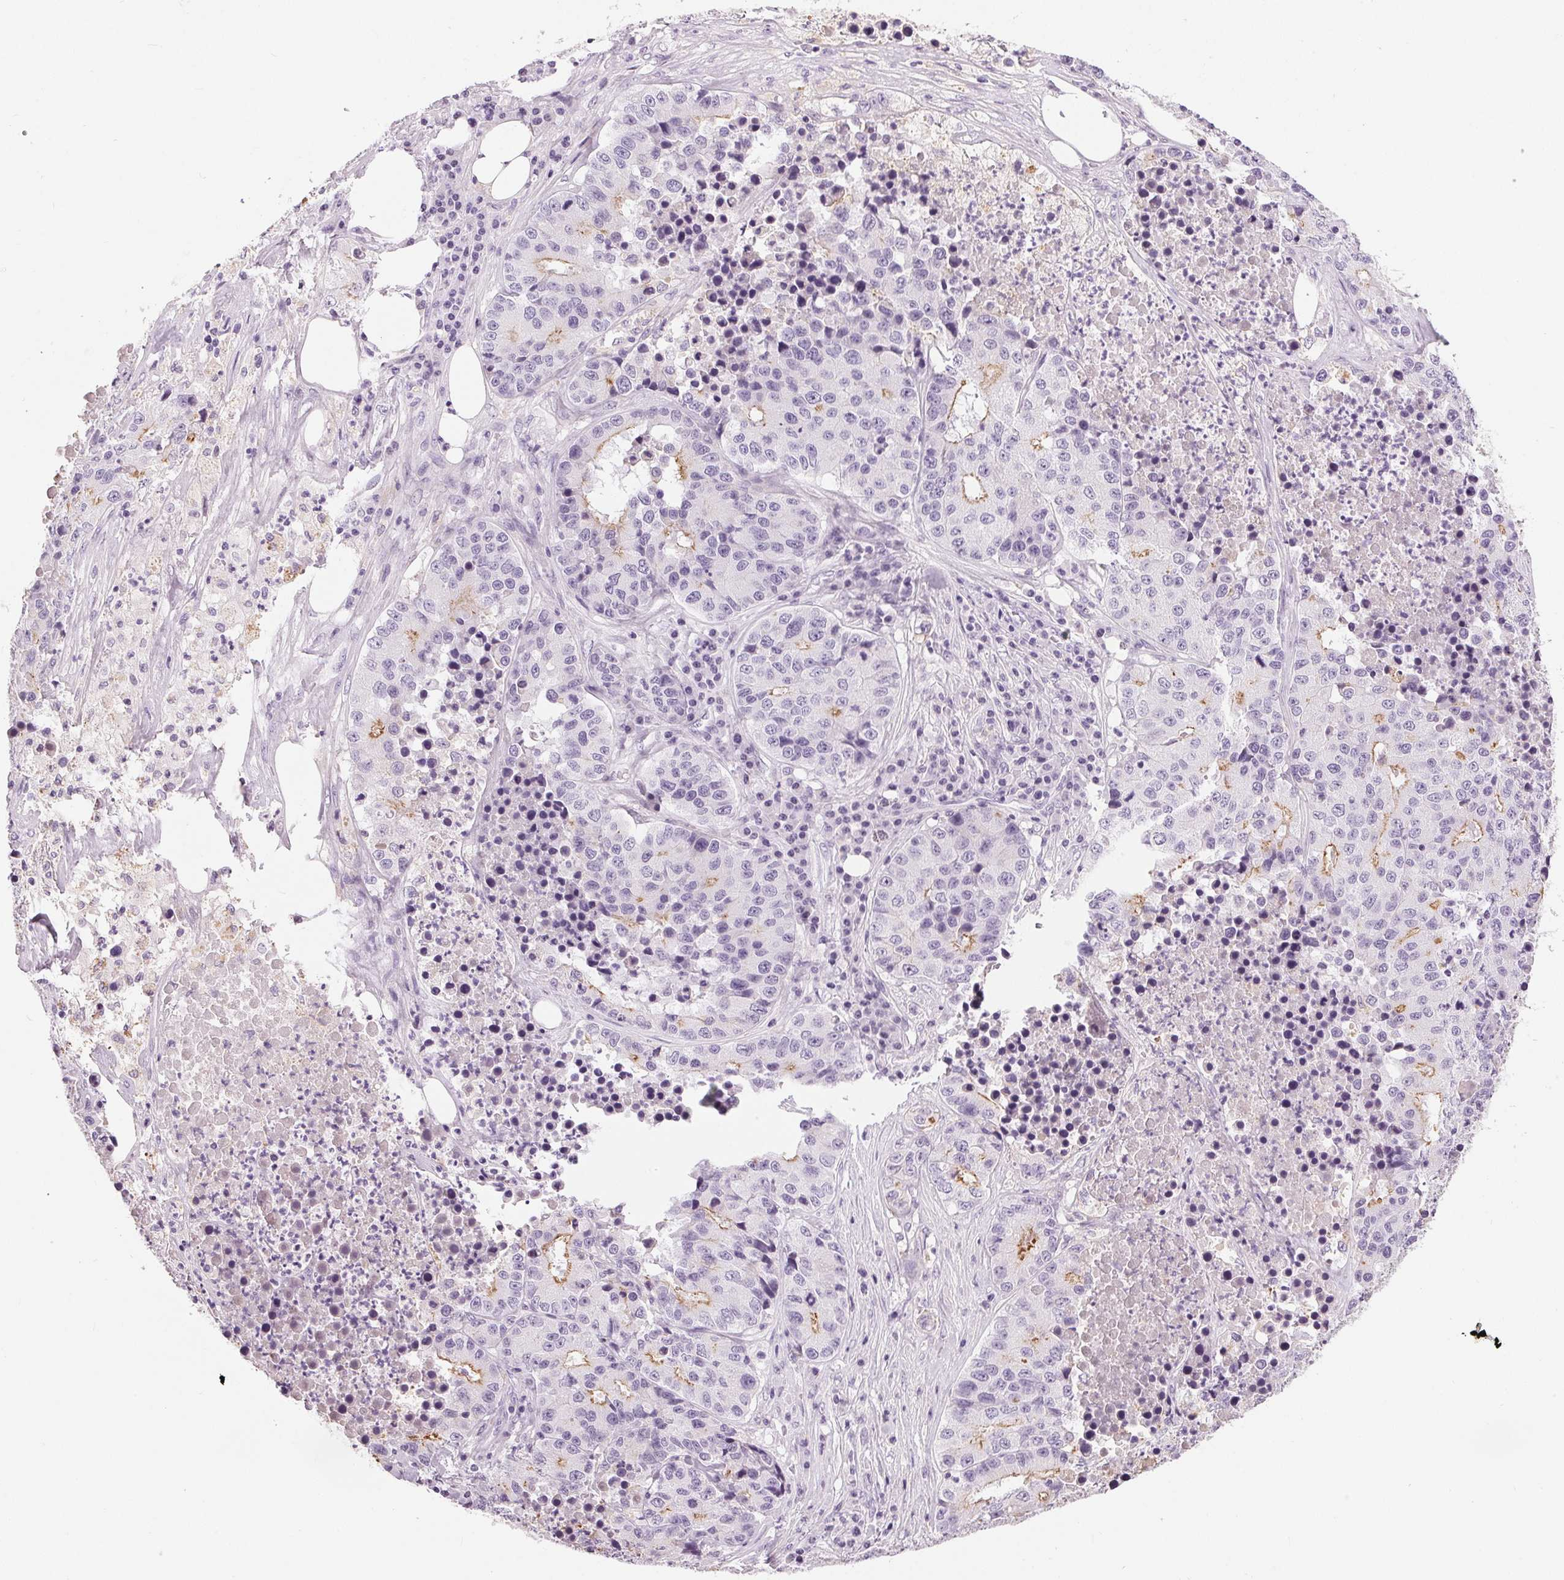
{"staining": {"intensity": "weak", "quantity": "<25%", "location": "cytoplasmic/membranous"}, "tissue": "stomach cancer", "cell_type": "Tumor cells", "image_type": "cancer", "snomed": [{"axis": "morphology", "description": "Adenocarcinoma, NOS"}, {"axis": "topography", "description": "Stomach"}], "caption": "A high-resolution photomicrograph shows immunohistochemistry staining of stomach cancer, which displays no significant positivity in tumor cells.", "gene": "MISP", "patient": {"sex": "male", "age": 71}}